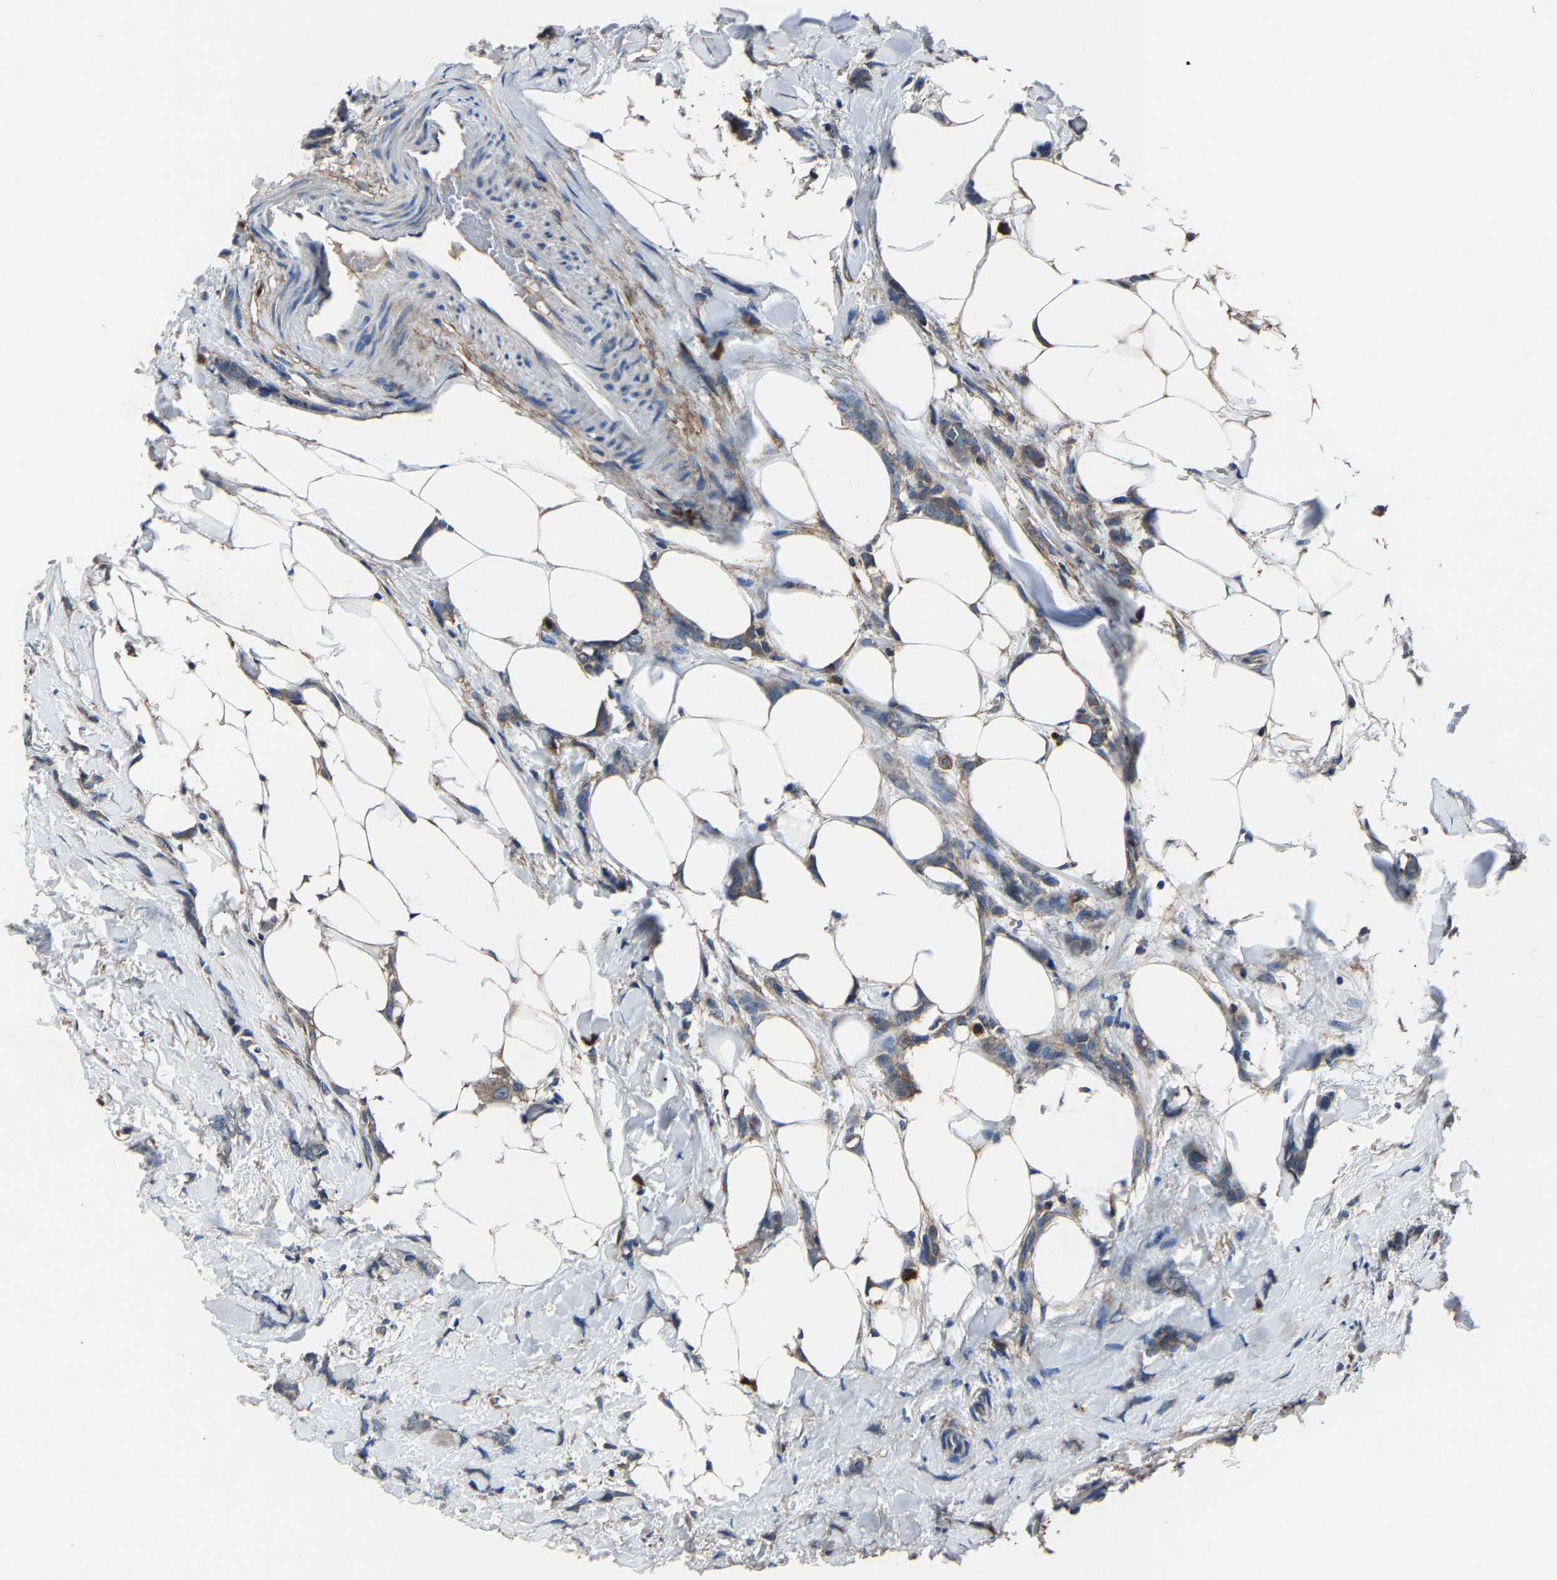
{"staining": {"intensity": "moderate", "quantity": ">75%", "location": "cytoplasmic/membranous"}, "tissue": "breast cancer", "cell_type": "Tumor cells", "image_type": "cancer", "snomed": [{"axis": "morphology", "description": "Lobular carcinoma, in situ"}, {"axis": "morphology", "description": "Lobular carcinoma"}, {"axis": "topography", "description": "Breast"}], "caption": "IHC micrograph of neoplastic tissue: breast lobular carcinoma in situ stained using immunohistochemistry demonstrates medium levels of moderate protein expression localized specifically in the cytoplasmic/membranous of tumor cells, appearing as a cytoplasmic/membranous brown color.", "gene": "KIAA1958", "patient": {"sex": "female", "age": 41}}